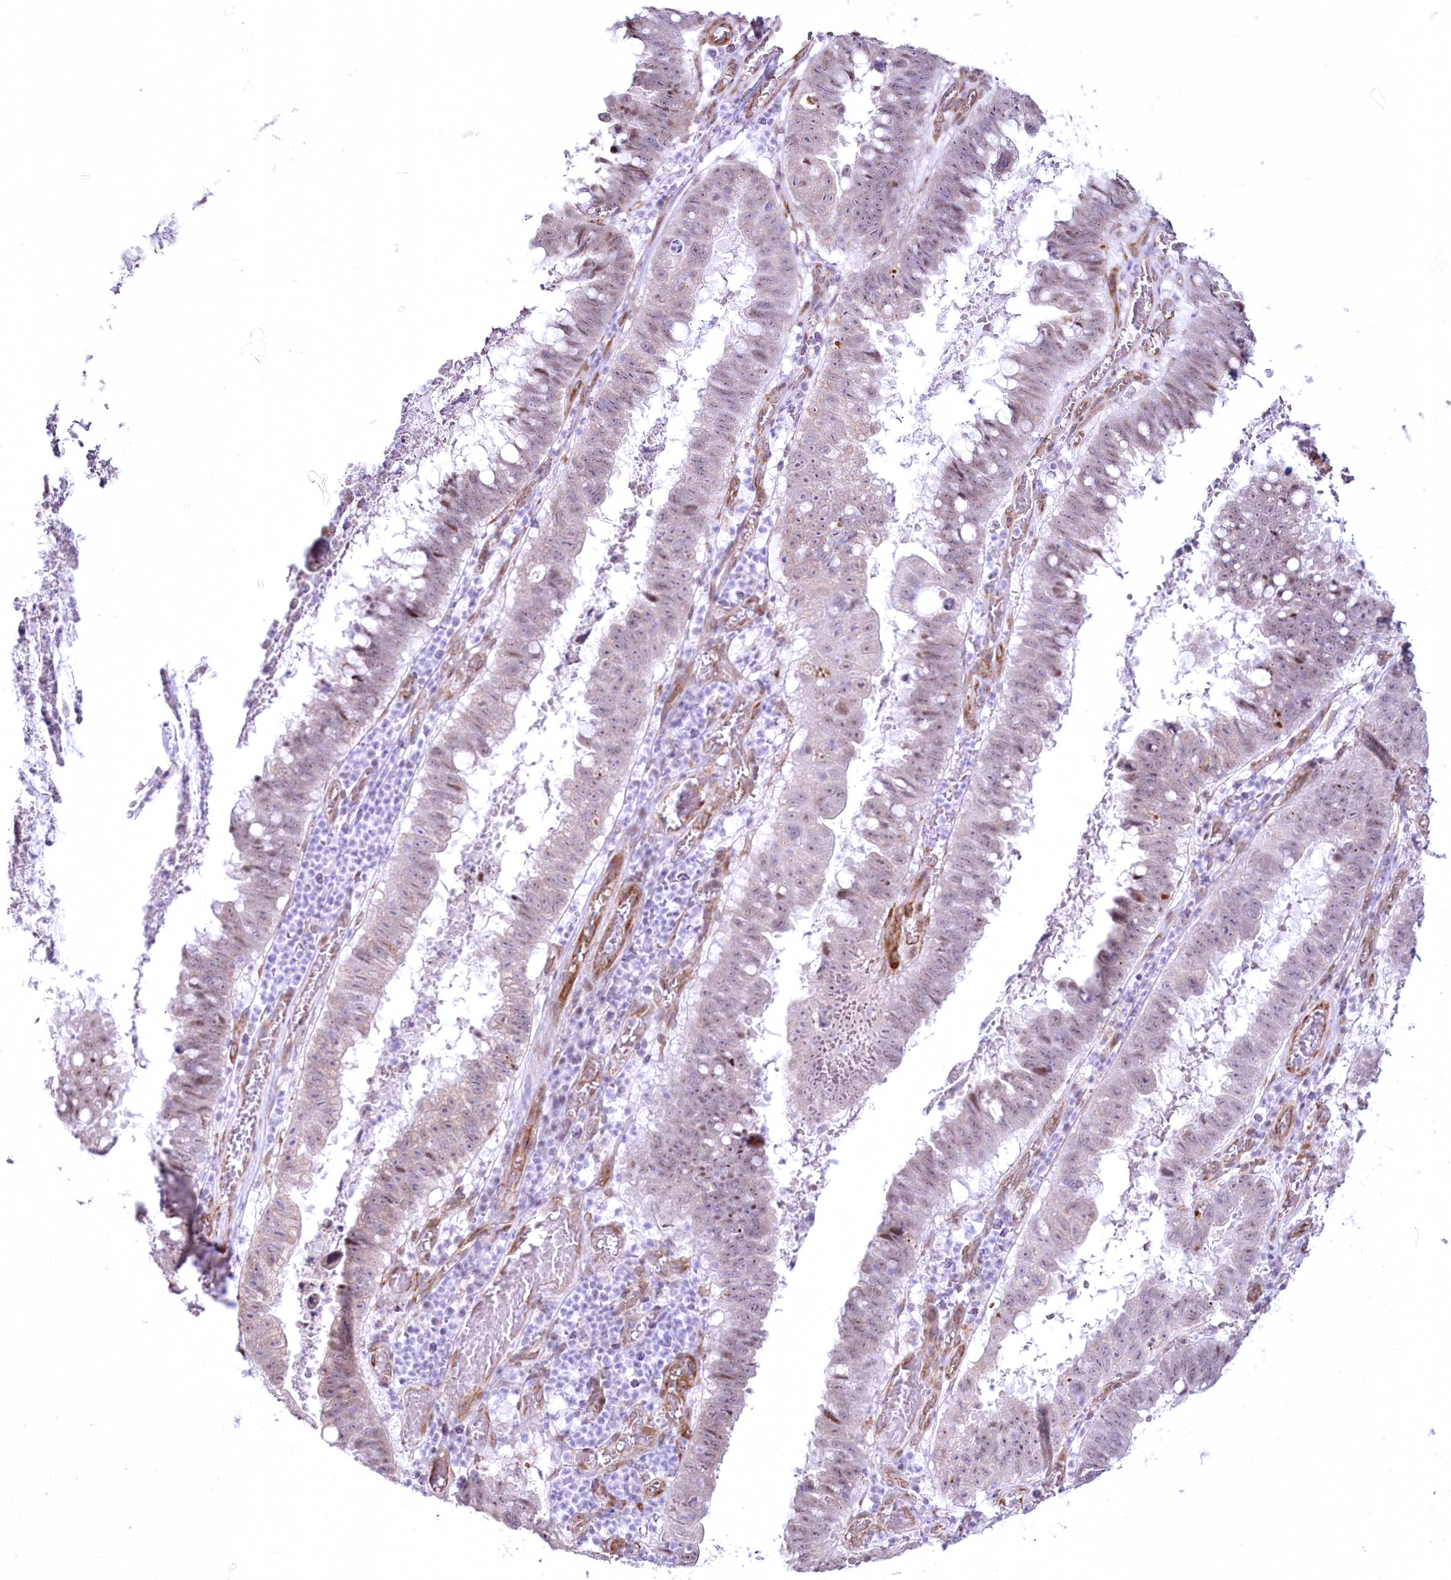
{"staining": {"intensity": "weak", "quantity": "<25%", "location": "nuclear"}, "tissue": "stomach cancer", "cell_type": "Tumor cells", "image_type": "cancer", "snomed": [{"axis": "morphology", "description": "Adenocarcinoma, NOS"}, {"axis": "topography", "description": "Stomach"}], "caption": "A high-resolution micrograph shows IHC staining of stomach cancer, which demonstrates no significant staining in tumor cells. (DAB (3,3'-diaminobenzidine) immunohistochemistry (IHC) with hematoxylin counter stain).", "gene": "YBX3", "patient": {"sex": "male", "age": 59}}